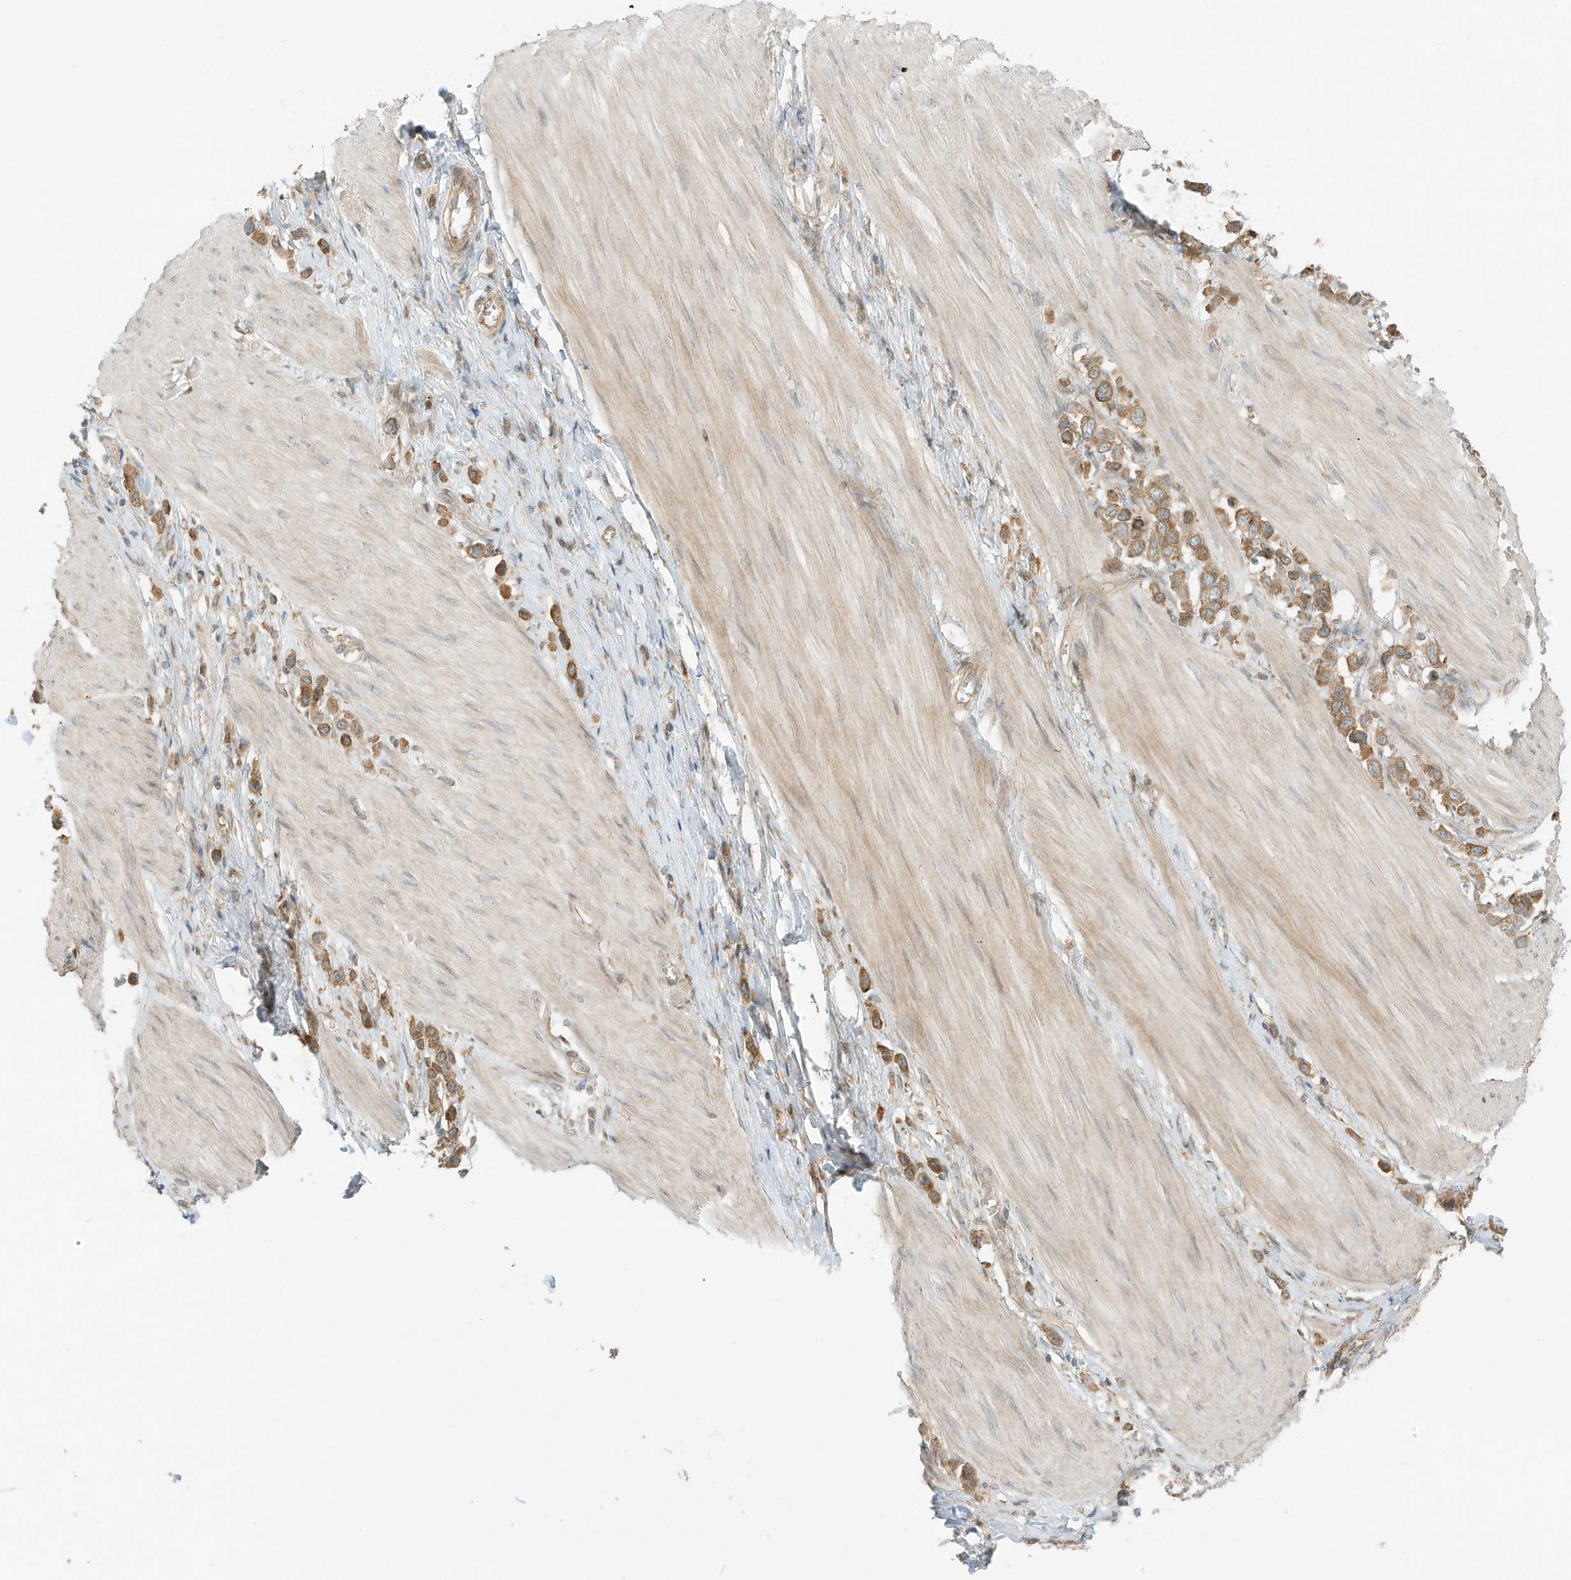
{"staining": {"intensity": "moderate", "quantity": ">75%", "location": "cytoplasmic/membranous"}, "tissue": "stomach cancer", "cell_type": "Tumor cells", "image_type": "cancer", "snomed": [{"axis": "morphology", "description": "Adenocarcinoma, NOS"}, {"axis": "topography", "description": "Stomach"}], "caption": "Immunohistochemistry (IHC) of human adenocarcinoma (stomach) reveals medium levels of moderate cytoplasmic/membranous expression in about >75% of tumor cells.", "gene": "SCARF2", "patient": {"sex": "female", "age": 65}}